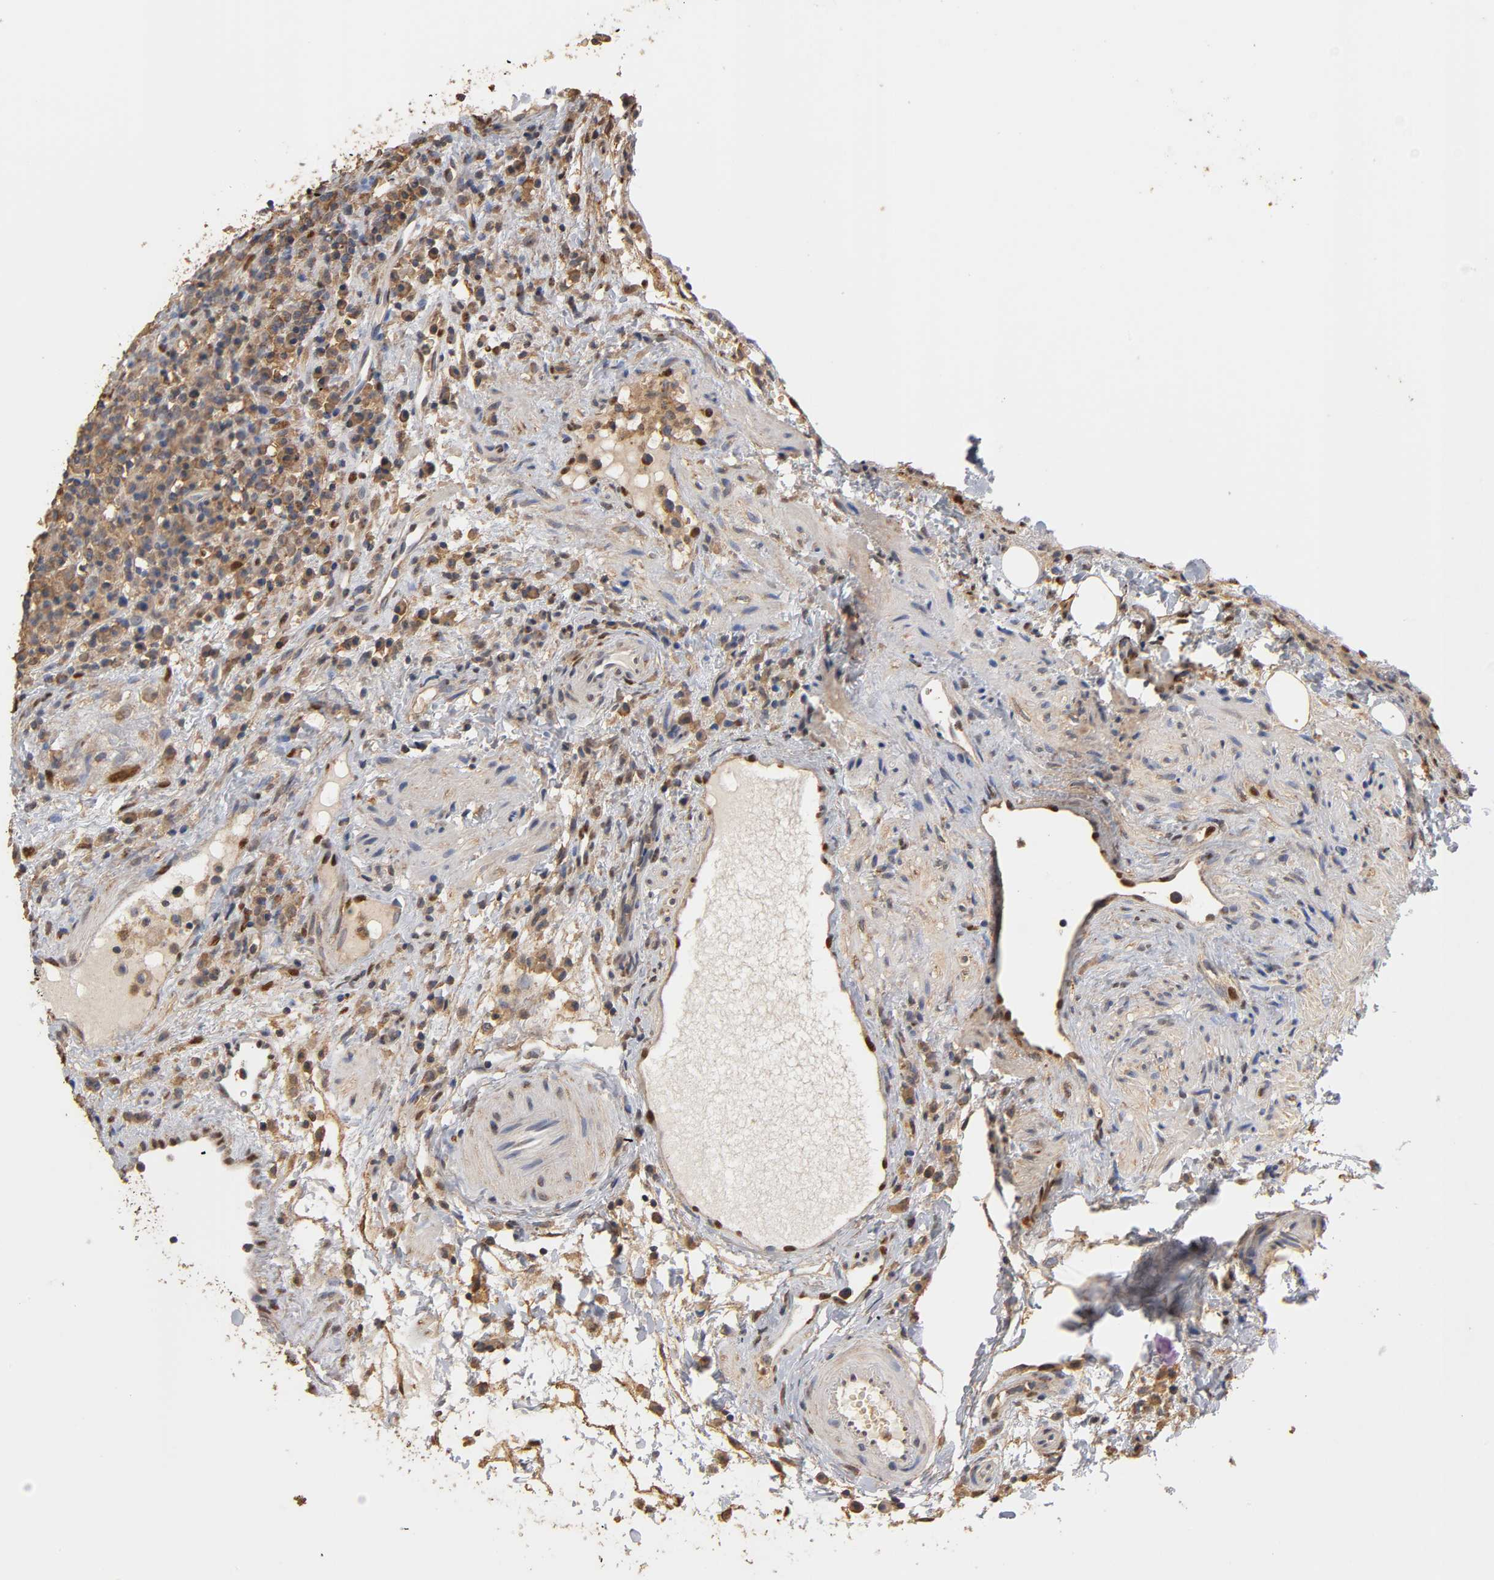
{"staining": {"intensity": "moderate", "quantity": "25%-75%", "location": "cytoplasmic/membranous"}, "tissue": "lymphoma", "cell_type": "Tumor cells", "image_type": "cancer", "snomed": [{"axis": "morphology", "description": "Hodgkin's disease, NOS"}, {"axis": "topography", "description": "Lymph node"}], "caption": "Moderate cytoplasmic/membranous staining for a protein is seen in approximately 25%-75% of tumor cells of lymphoma using immunohistochemistry (IHC).", "gene": "PKN1", "patient": {"sex": "male", "age": 65}}